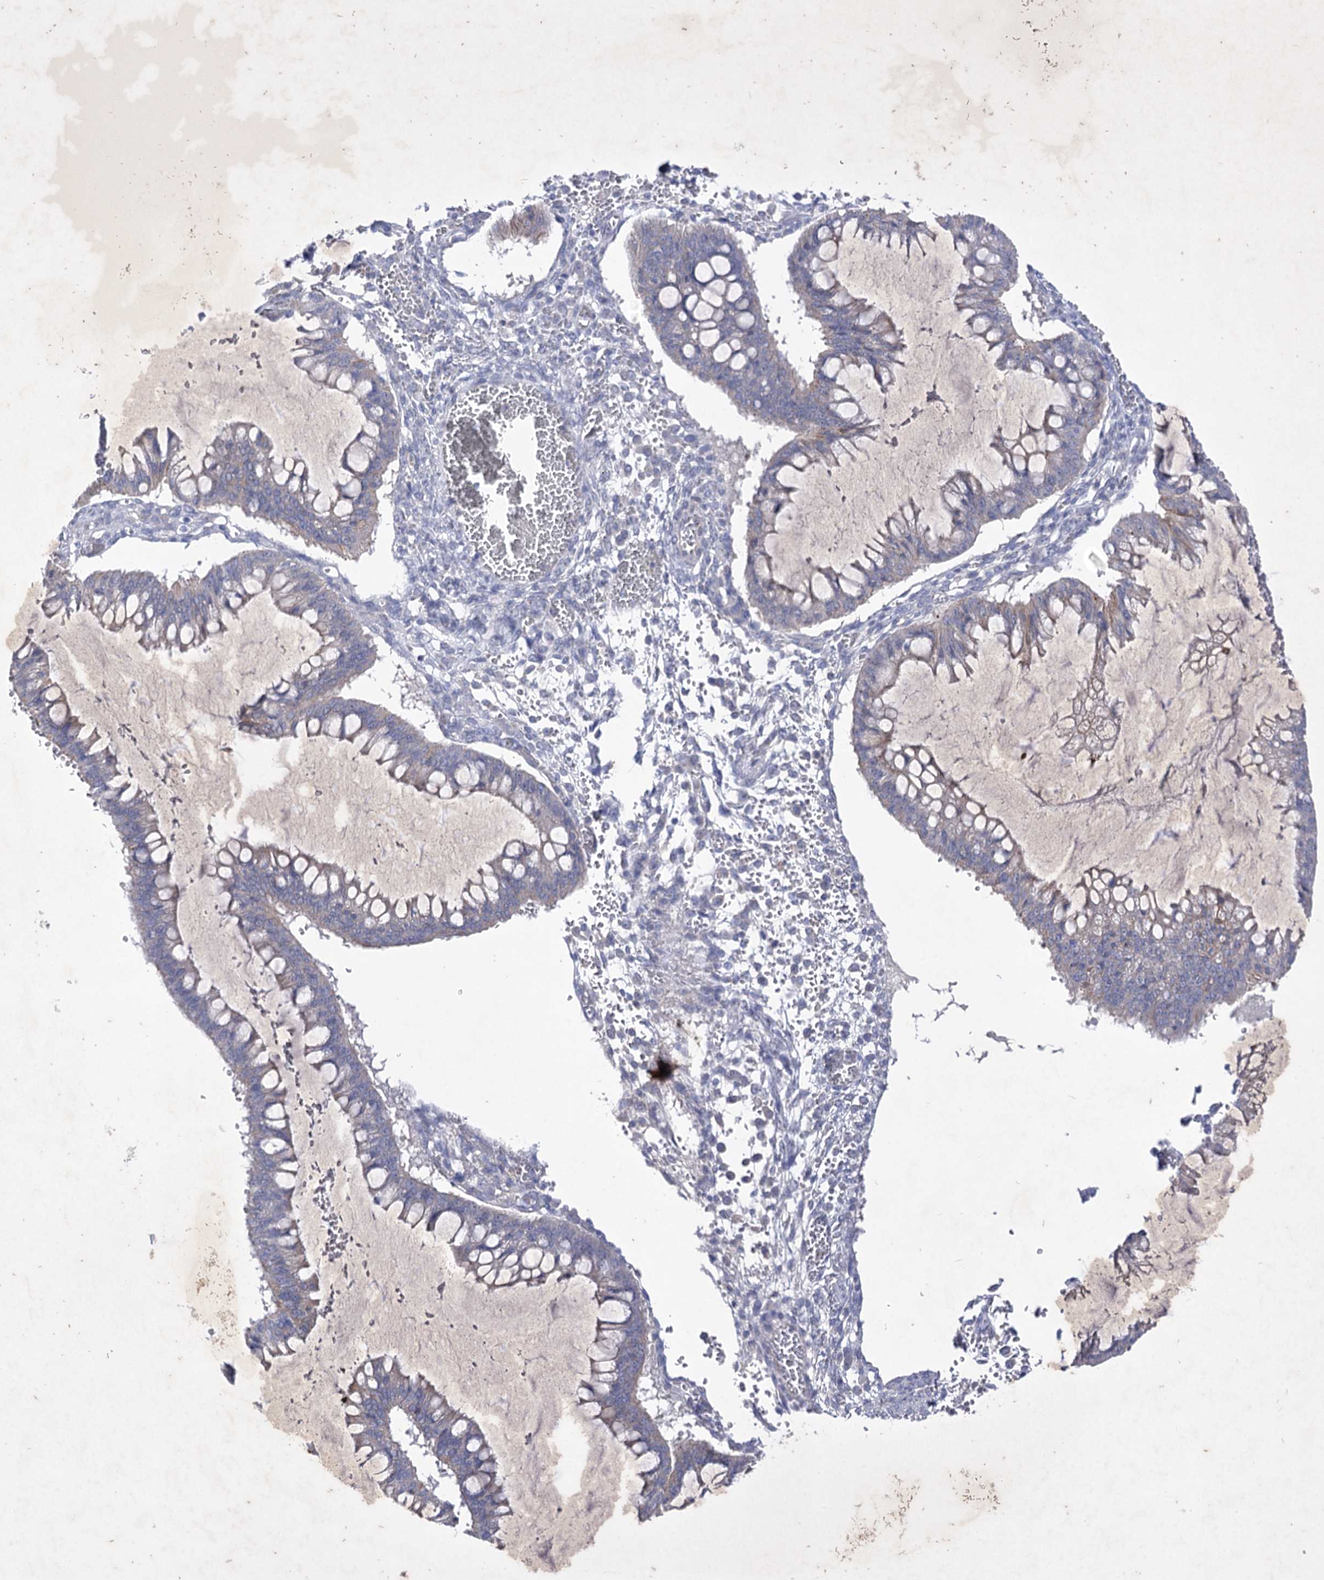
{"staining": {"intensity": "negative", "quantity": "none", "location": "none"}, "tissue": "ovarian cancer", "cell_type": "Tumor cells", "image_type": "cancer", "snomed": [{"axis": "morphology", "description": "Cystadenocarcinoma, mucinous, NOS"}, {"axis": "topography", "description": "Ovary"}], "caption": "Immunohistochemistry micrograph of neoplastic tissue: mucinous cystadenocarcinoma (ovarian) stained with DAB demonstrates no significant protein expression in tumor cells.", "gene": "COX15", "patient": {"sex": "female", "age": 73}}